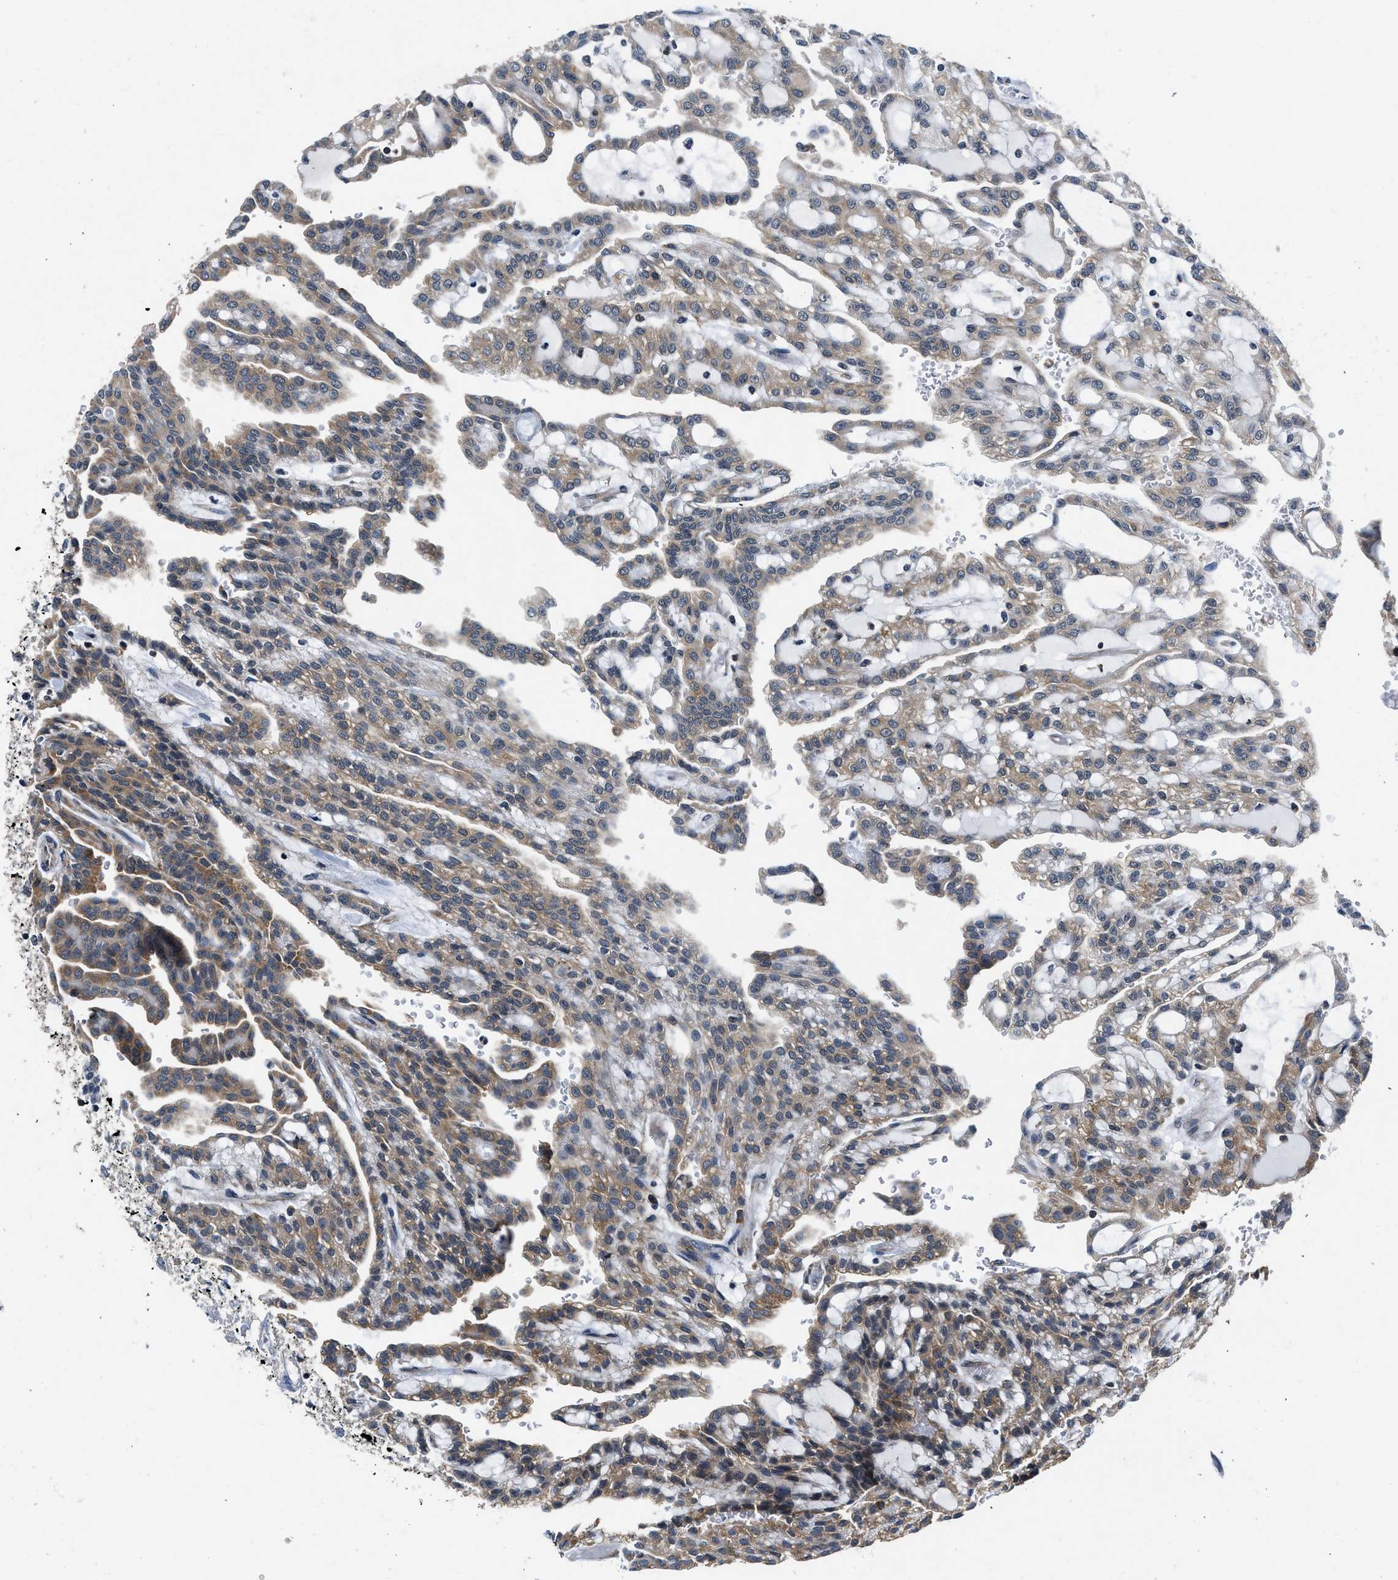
{"staining": {"intensity": "moderate", "quantity": ">75%", "location": "cytoplasmic/membranous"}, "tissue": "renal cancer", "cell_type": "Tumor cells", "image_type": "cancer", "snomed": [{"axis": "morphology", "description": "Adenocarcinoma, NOS"}, {"axis": "topography", "description": "Kidney"}], "caption": "Renal cancer stained with a brown dye exhibits moderate cytoplasmic/membranous positive staining in approximately >75% of tumor cells.", "gene": "PA2G4", "patient": {"sex": "male", "age": 63}}